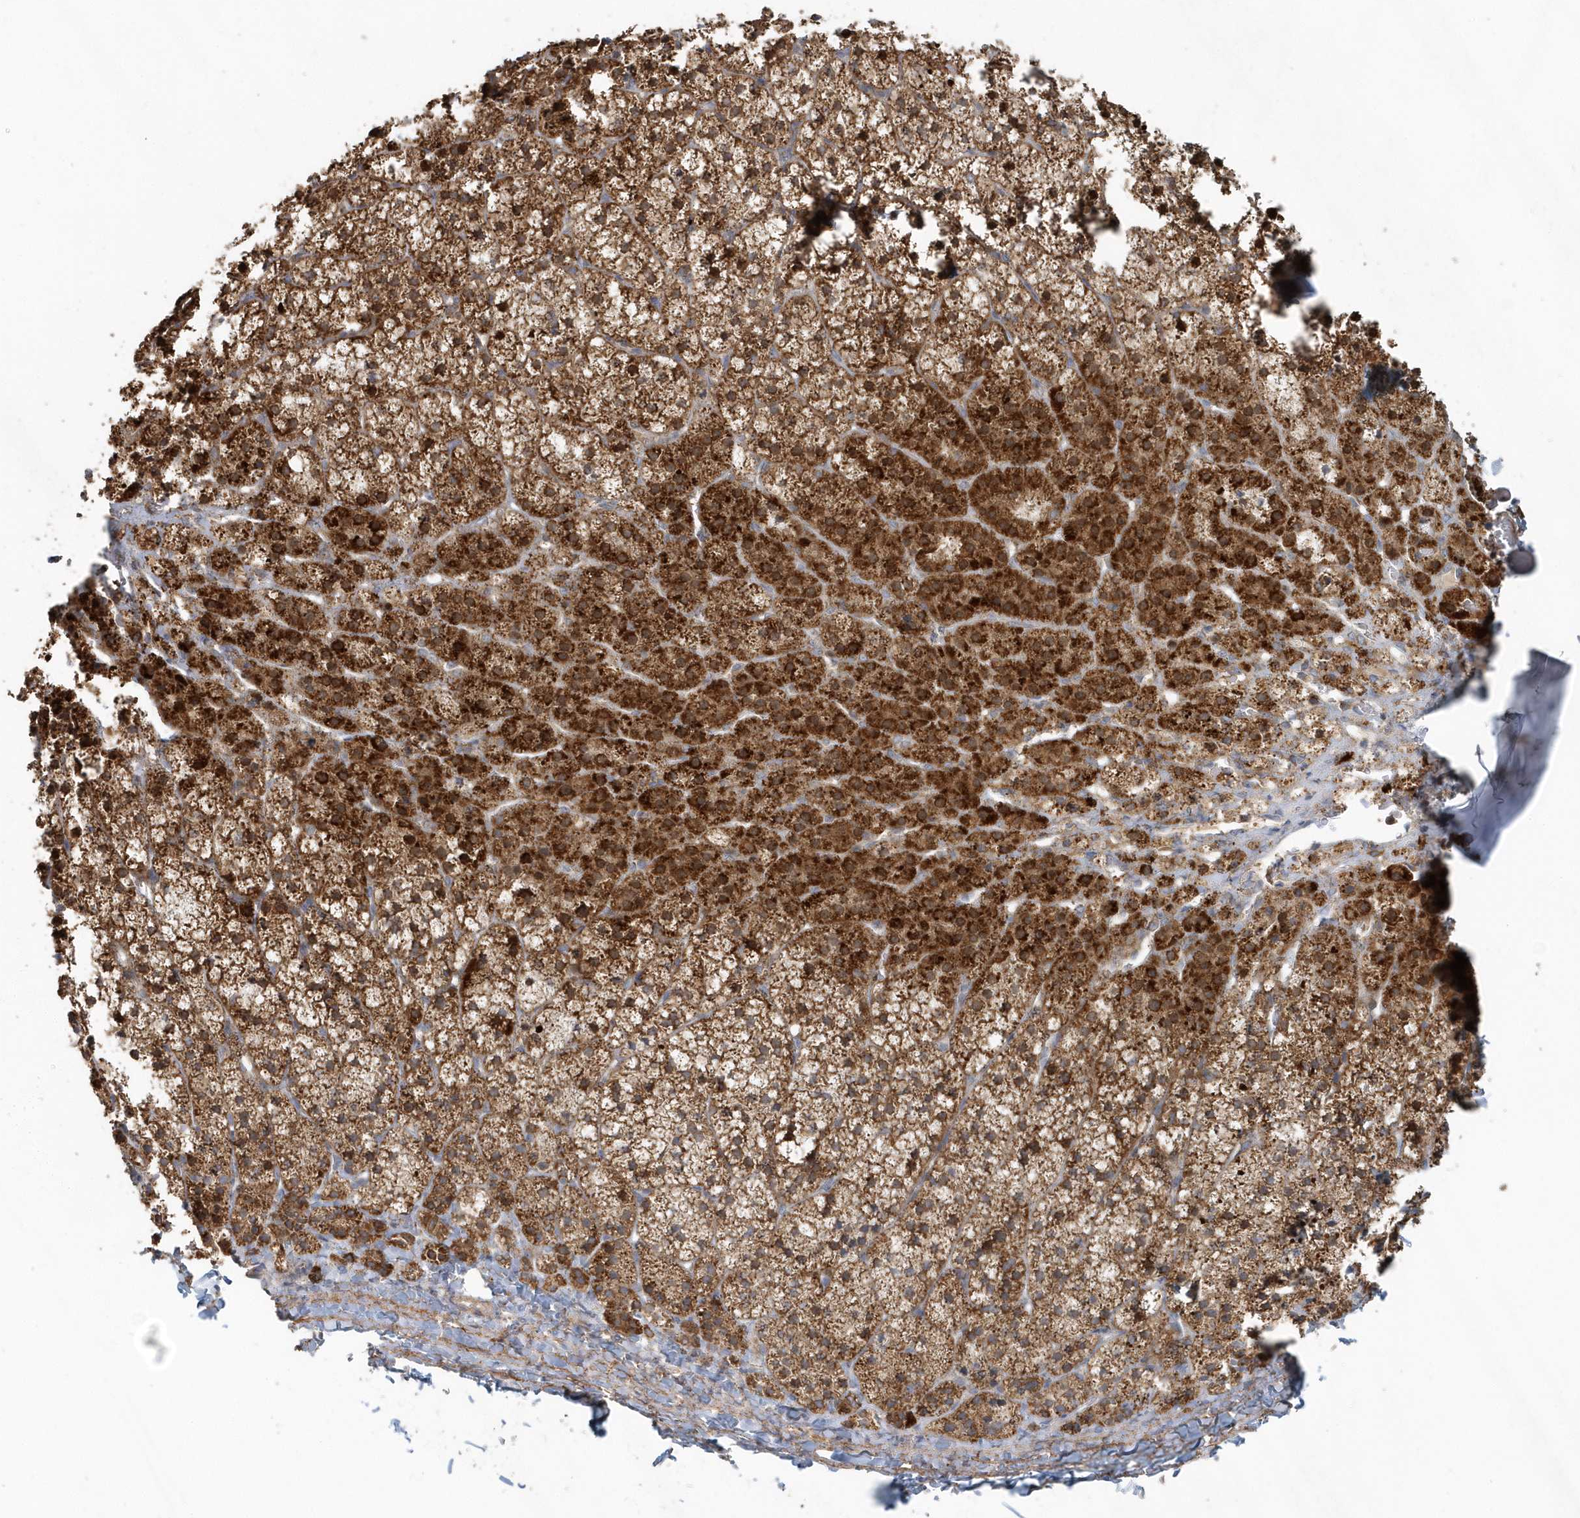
{"staining": {"intensity": "strong", "quantity": "25%-75%", "location": "cytoplasmic/membranous"}, "tissue": "adrenal gland", "cell_type": "Glandular cells", "image_type": "normal", "snomed": [{"axis": "morphology", "description": "Normal tissue, NOS"}, {"axis": "topography", "description": "Adrenal gland"}], "caption": "An image showing strong cytoplasmic/membranous expression in about 25%-75% of glandular cells in benign adrenal gland, as visualized by brown immunohistochemical staining.", "gene": "MMUT", "patient": {"sex": "female", "age": 44}}